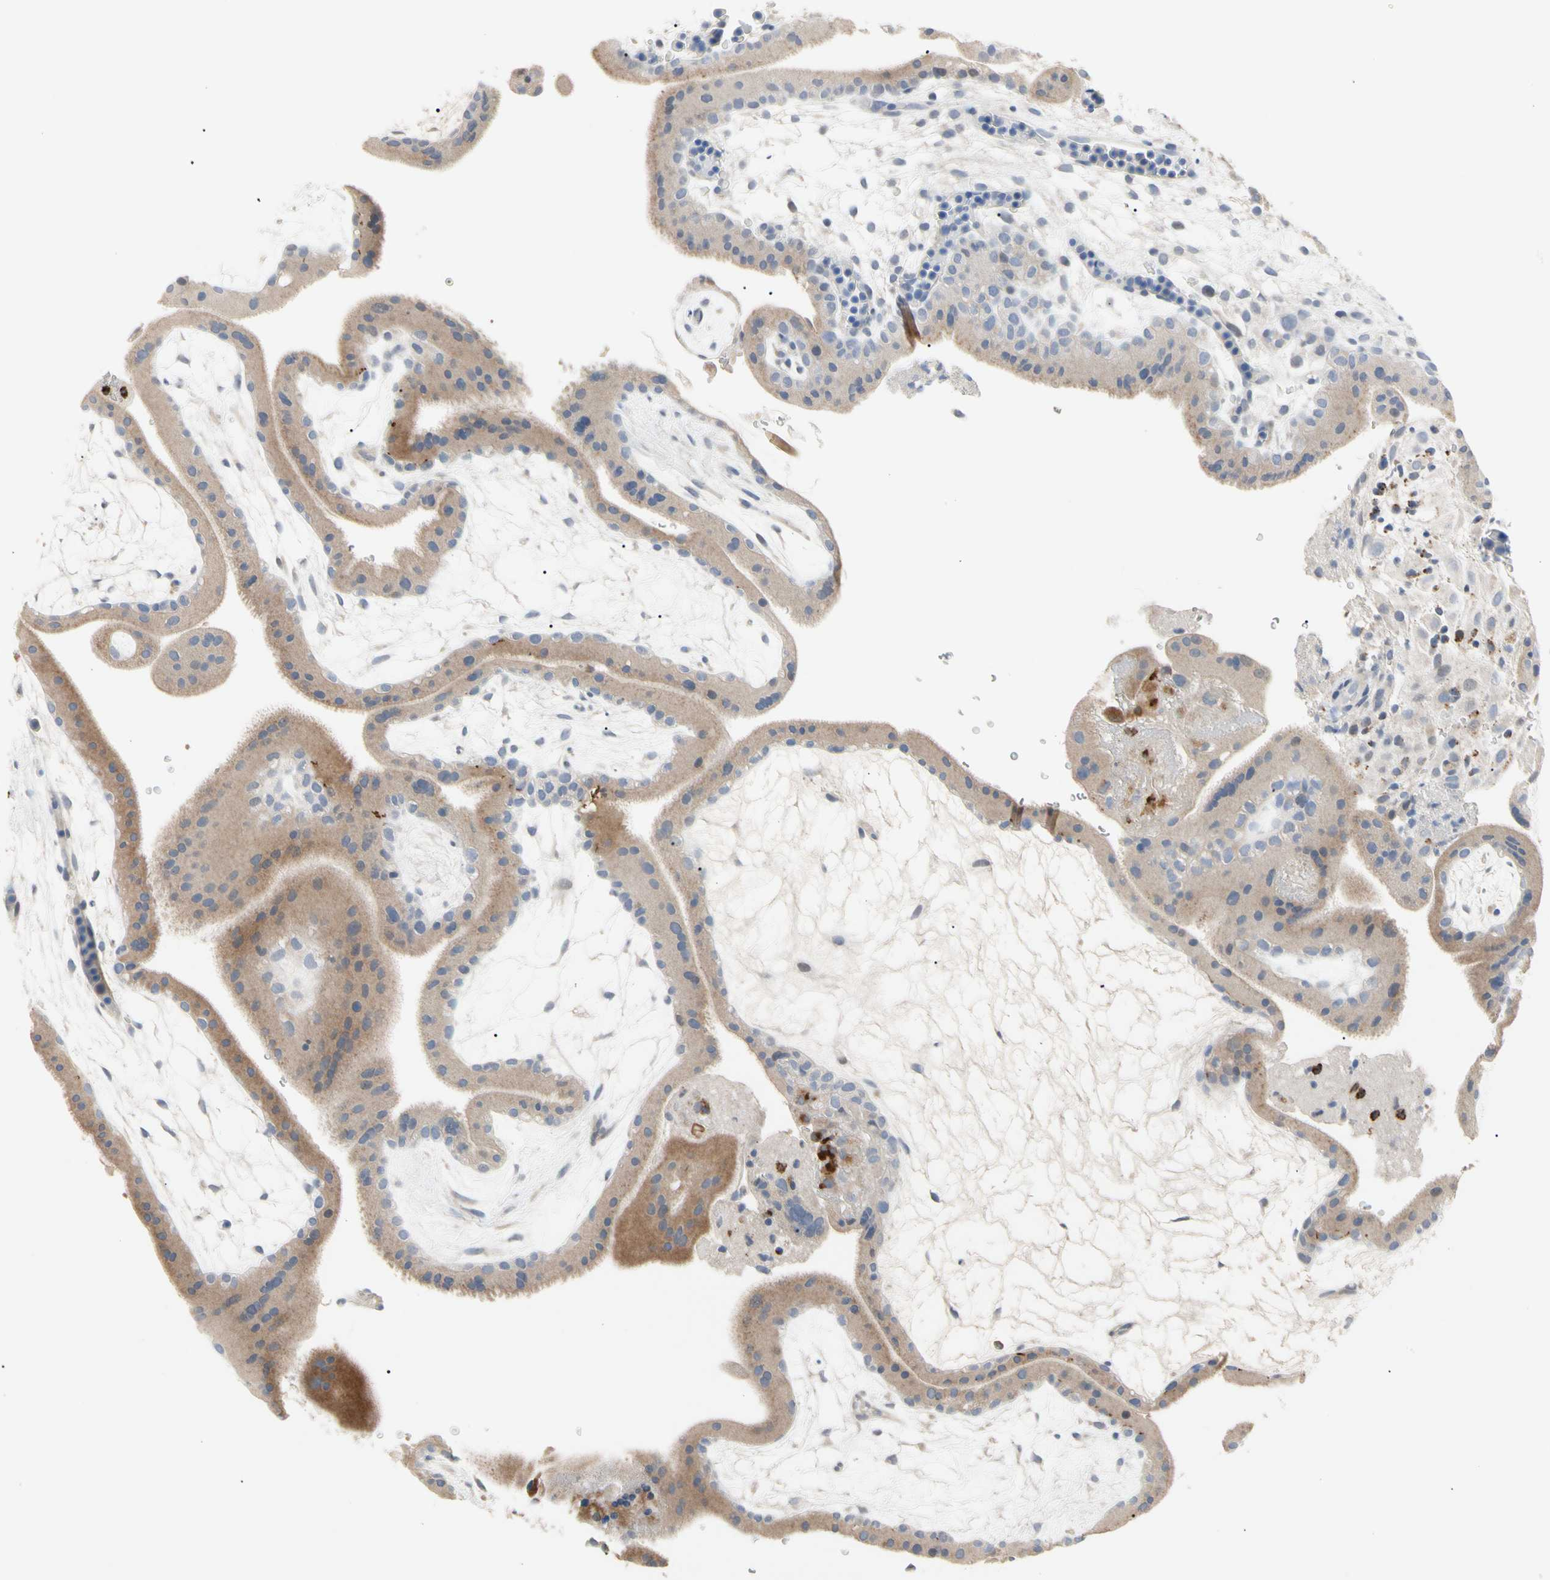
{"staining": {"intensity": "negative", "quantity": "none", "location": "none"}, "tissue": "placenta", "cell_type": "Decidual cells", "image_type": "normal", "snomed": [{"axis": "morphology", "description": "Normal tissue, NOS"}, {"axis": "topography", "description": "Placenta"}], "caption": "IHC image of normal human placenta stained for a protein (brown), which reveals no staining in decidual cells. Brightfield microscopy of IHC stained with DAB (3,3'-diaminobenzidine) (brown) and hematoxylin (blue), captured at high magnification.", "gene": "ADA2", "patient": {"sex": "female", "age": 19}}